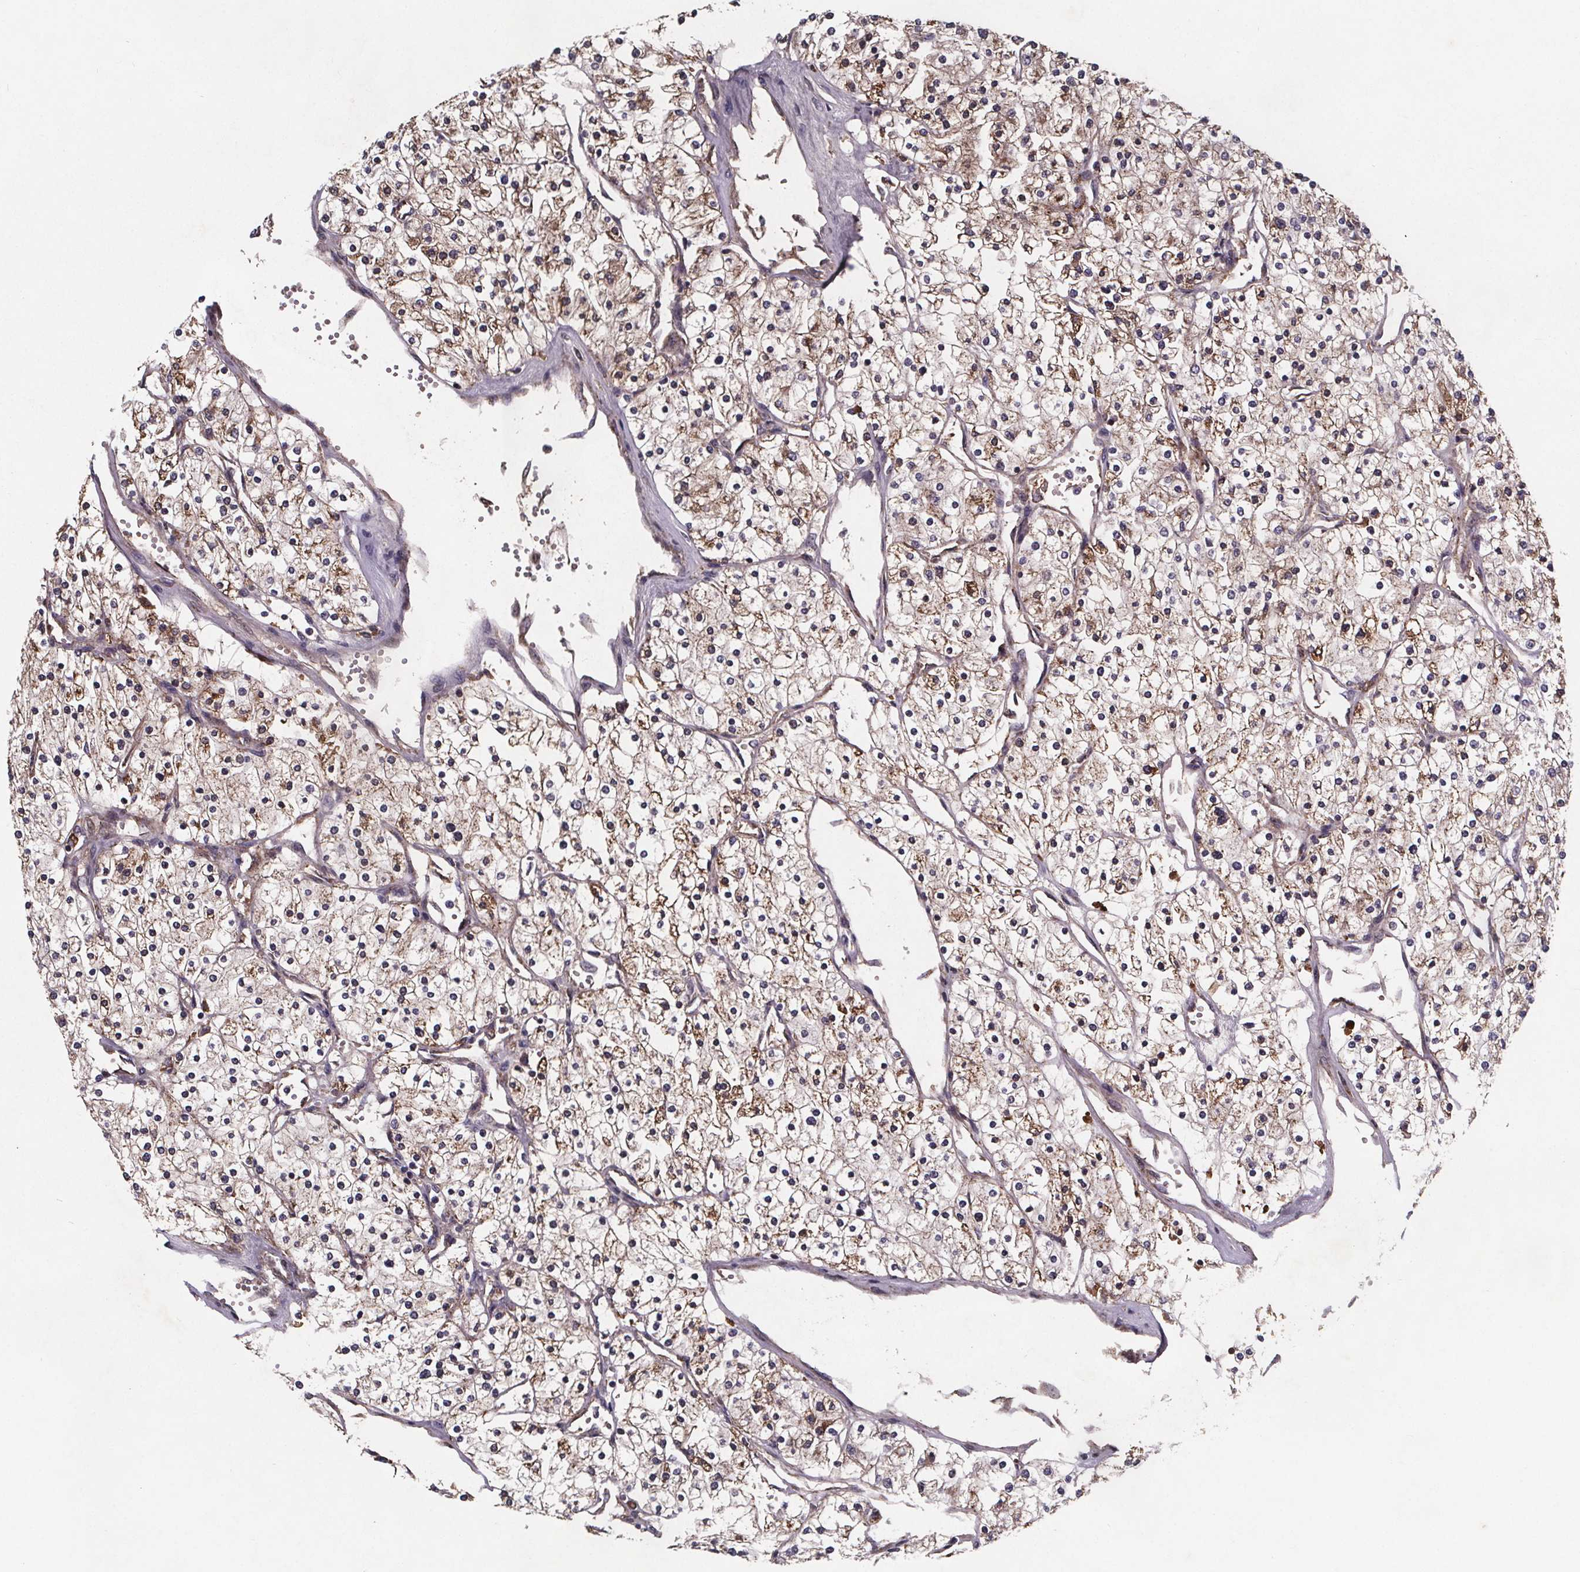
{"staining": {"intensity": "weak", "quantity": "<25%", "location": "cytoplasmic/membranous"}, "tissue": "renal cancer", "cell_type": "Tumor cells", "image_type": "cancer", "snomed": [{"axis": "morphology", "description": "Adenocarcinoma, NOS"}, {"axis": "topography", "description": "Kidney"}], "caption": "Immunohistochemical staining of human adenocarcinoma (renal) reveals no significant staining in tumor cells. Brightfield microscopy of immunohistochemistry stained with DAB (3,3'-diaminobenzidine) (brown) and hematoxylin (blue), captured at high magnification.", "gene": "FASTKD3", "patient": {"sex": "male", "age": 80}}